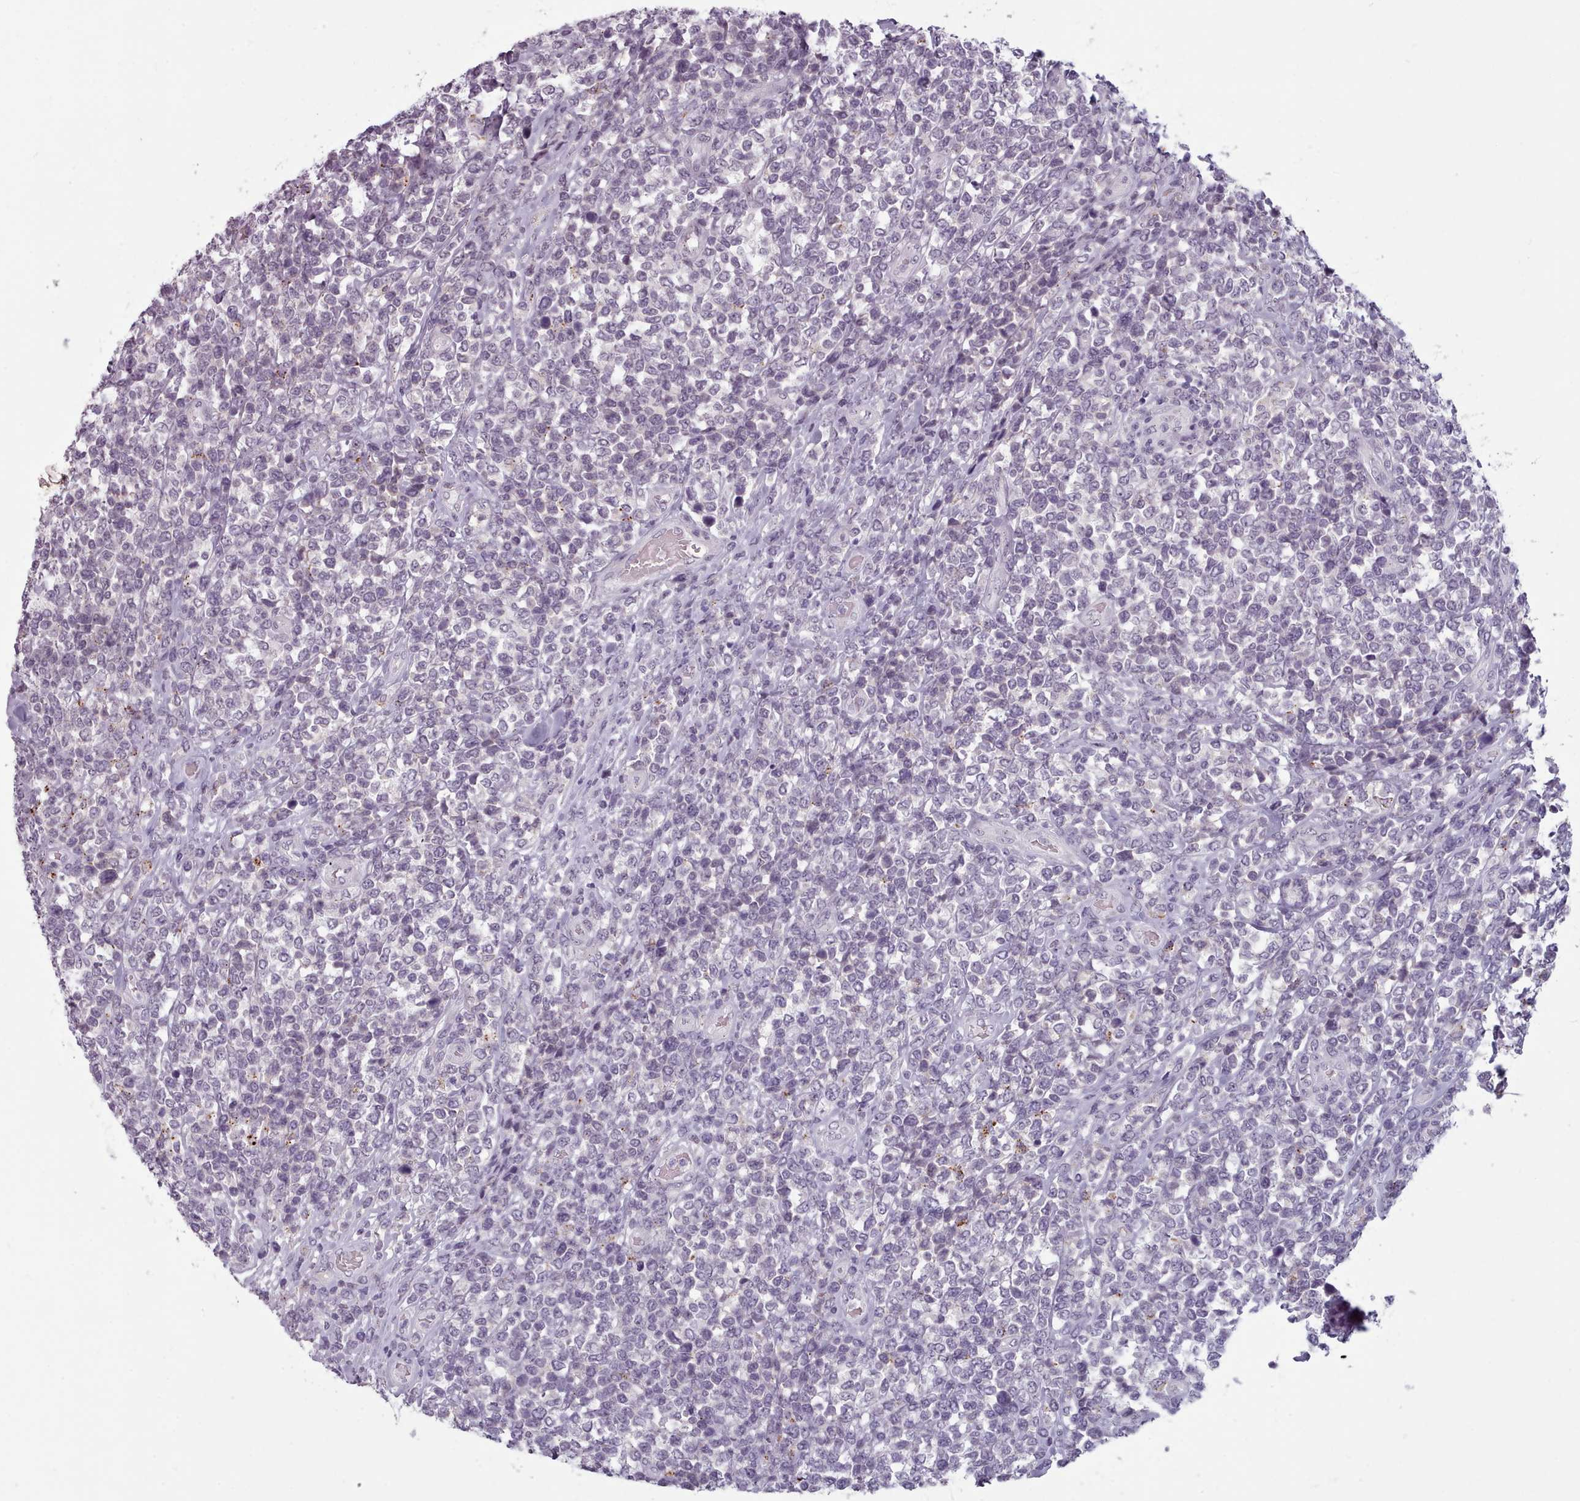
{"staining": {"intensity": "negative", "quantity": "none", "location": "none"}, "tissue": "lymphoma", "cell_type": "Tumor cells", "image_type": "cancer", "snomed": [{"axis": "morphology", "description": "Malignant lymphoma, non-Hodgkin's type, High grade"}, {"axis": "topography", "description": "Soft tissue"}], "caption": "Immunohistochemistry (IHC) micrograph of malignant lymphoma, non-Hodgkin's type (high-grade) stained for a protein (brown), which exhibits no staining in tumor cells. (Stains: DAB (3,3'-diaminobenzidine) immunohistochemistry with hematoxylin counter stain, Microscopy: brightfield microscopy at high magnification).", "gene": "PBX4", "patient": {"sex": "female", "age": 56}}